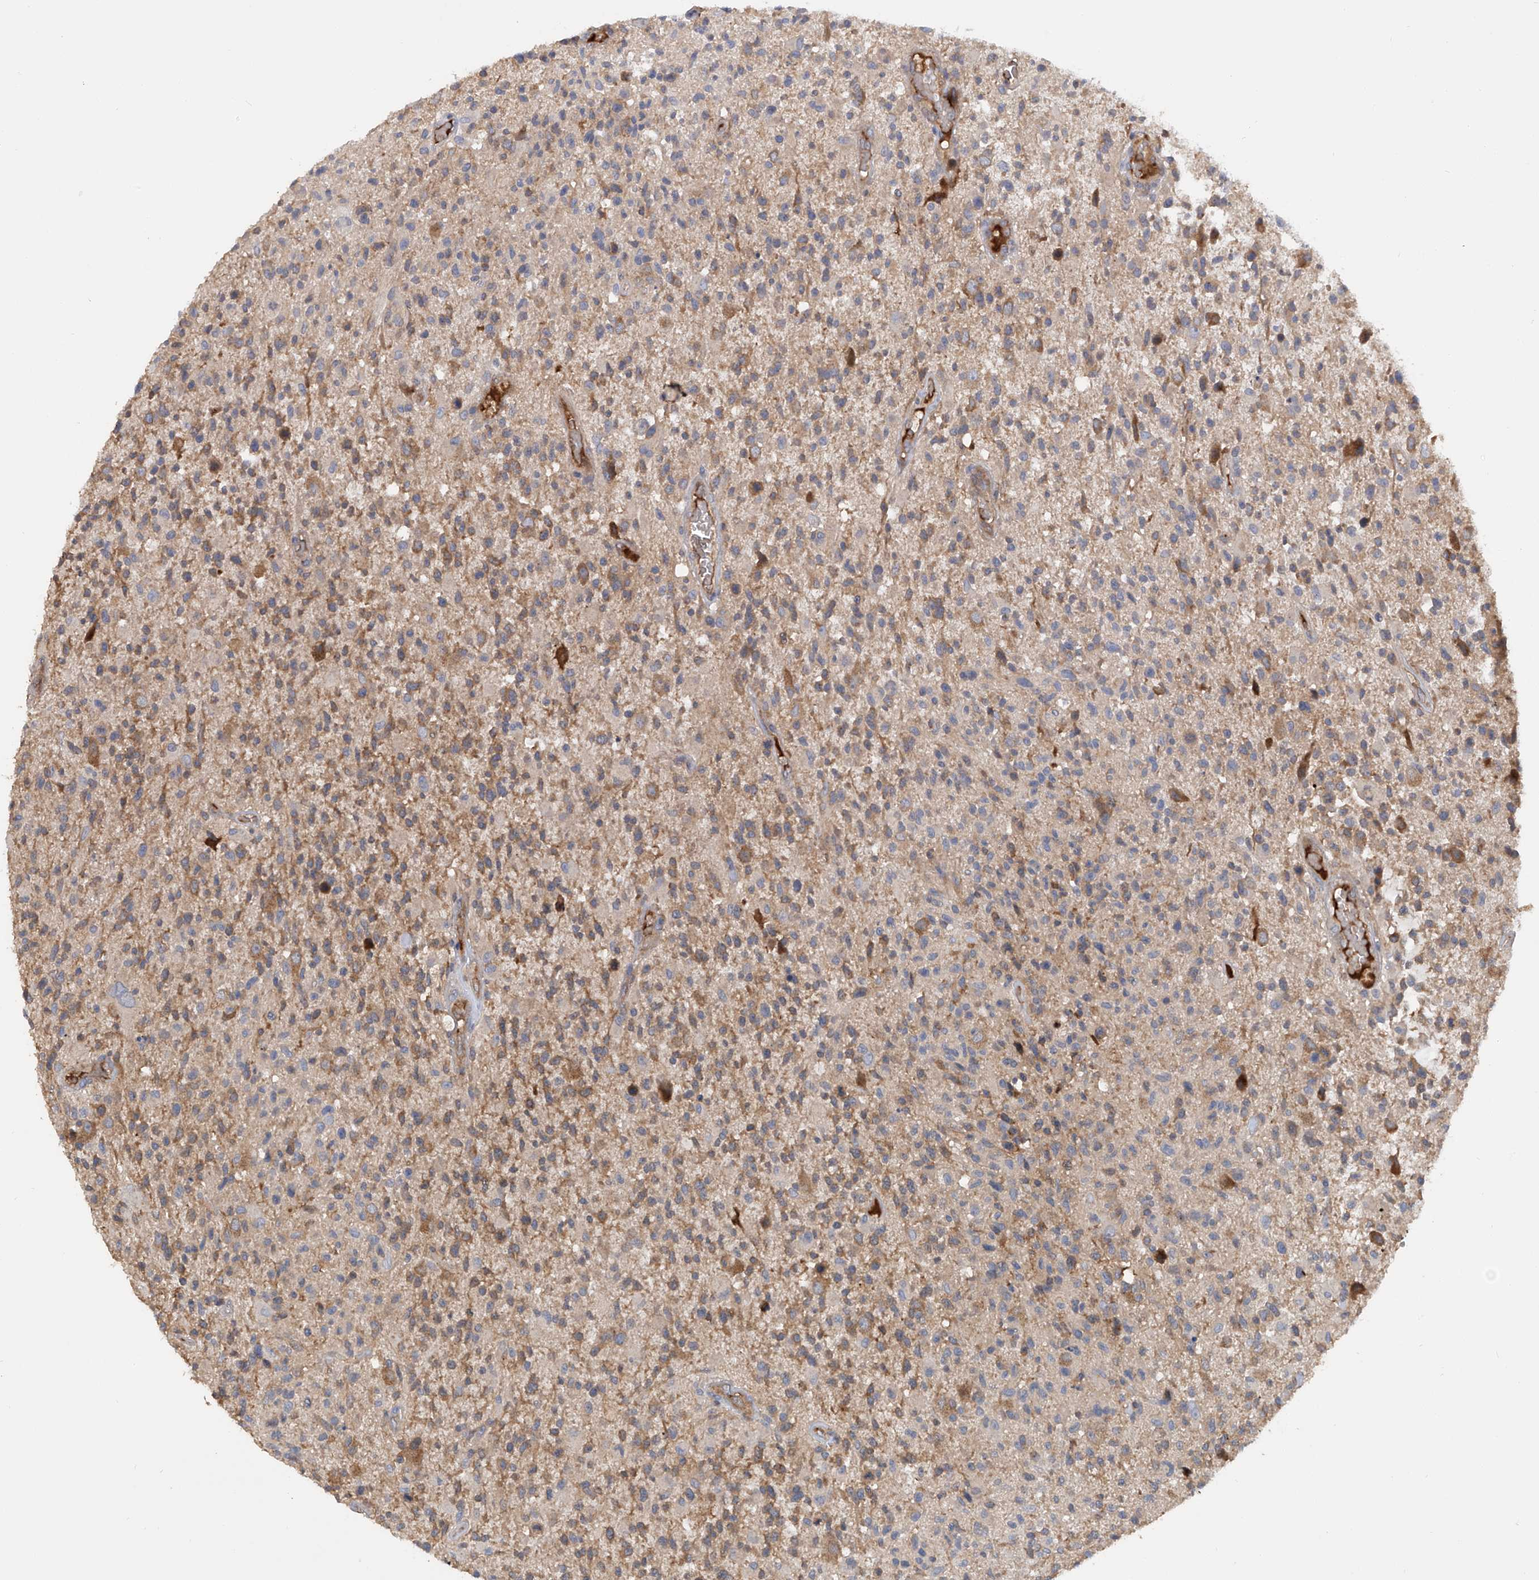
{"staining": {"intensity": "moderate", "quantity": "<25%", "location": "cytoplasmic/membranous"}, "tissue": "glioma", "cell_type": "Tumor cells", "image_type": "cancer", "snomed": [{"axis": "morphology", "description": "Glioma, malignant, High grade"}, {"axis": "morphology", "description": "Glioblastoma, NOS"}, {"axis": "topography", "description": "Brain"}], "caption": "An image showing moderate cytoplasmic/membranous expression in approximately <25% of tumor cells in malignant high-grade glioma, as visualized by brown immunohistochemical staining.", "gene": "NUDT17", "patient": {"sex": "male", "age": 60}}